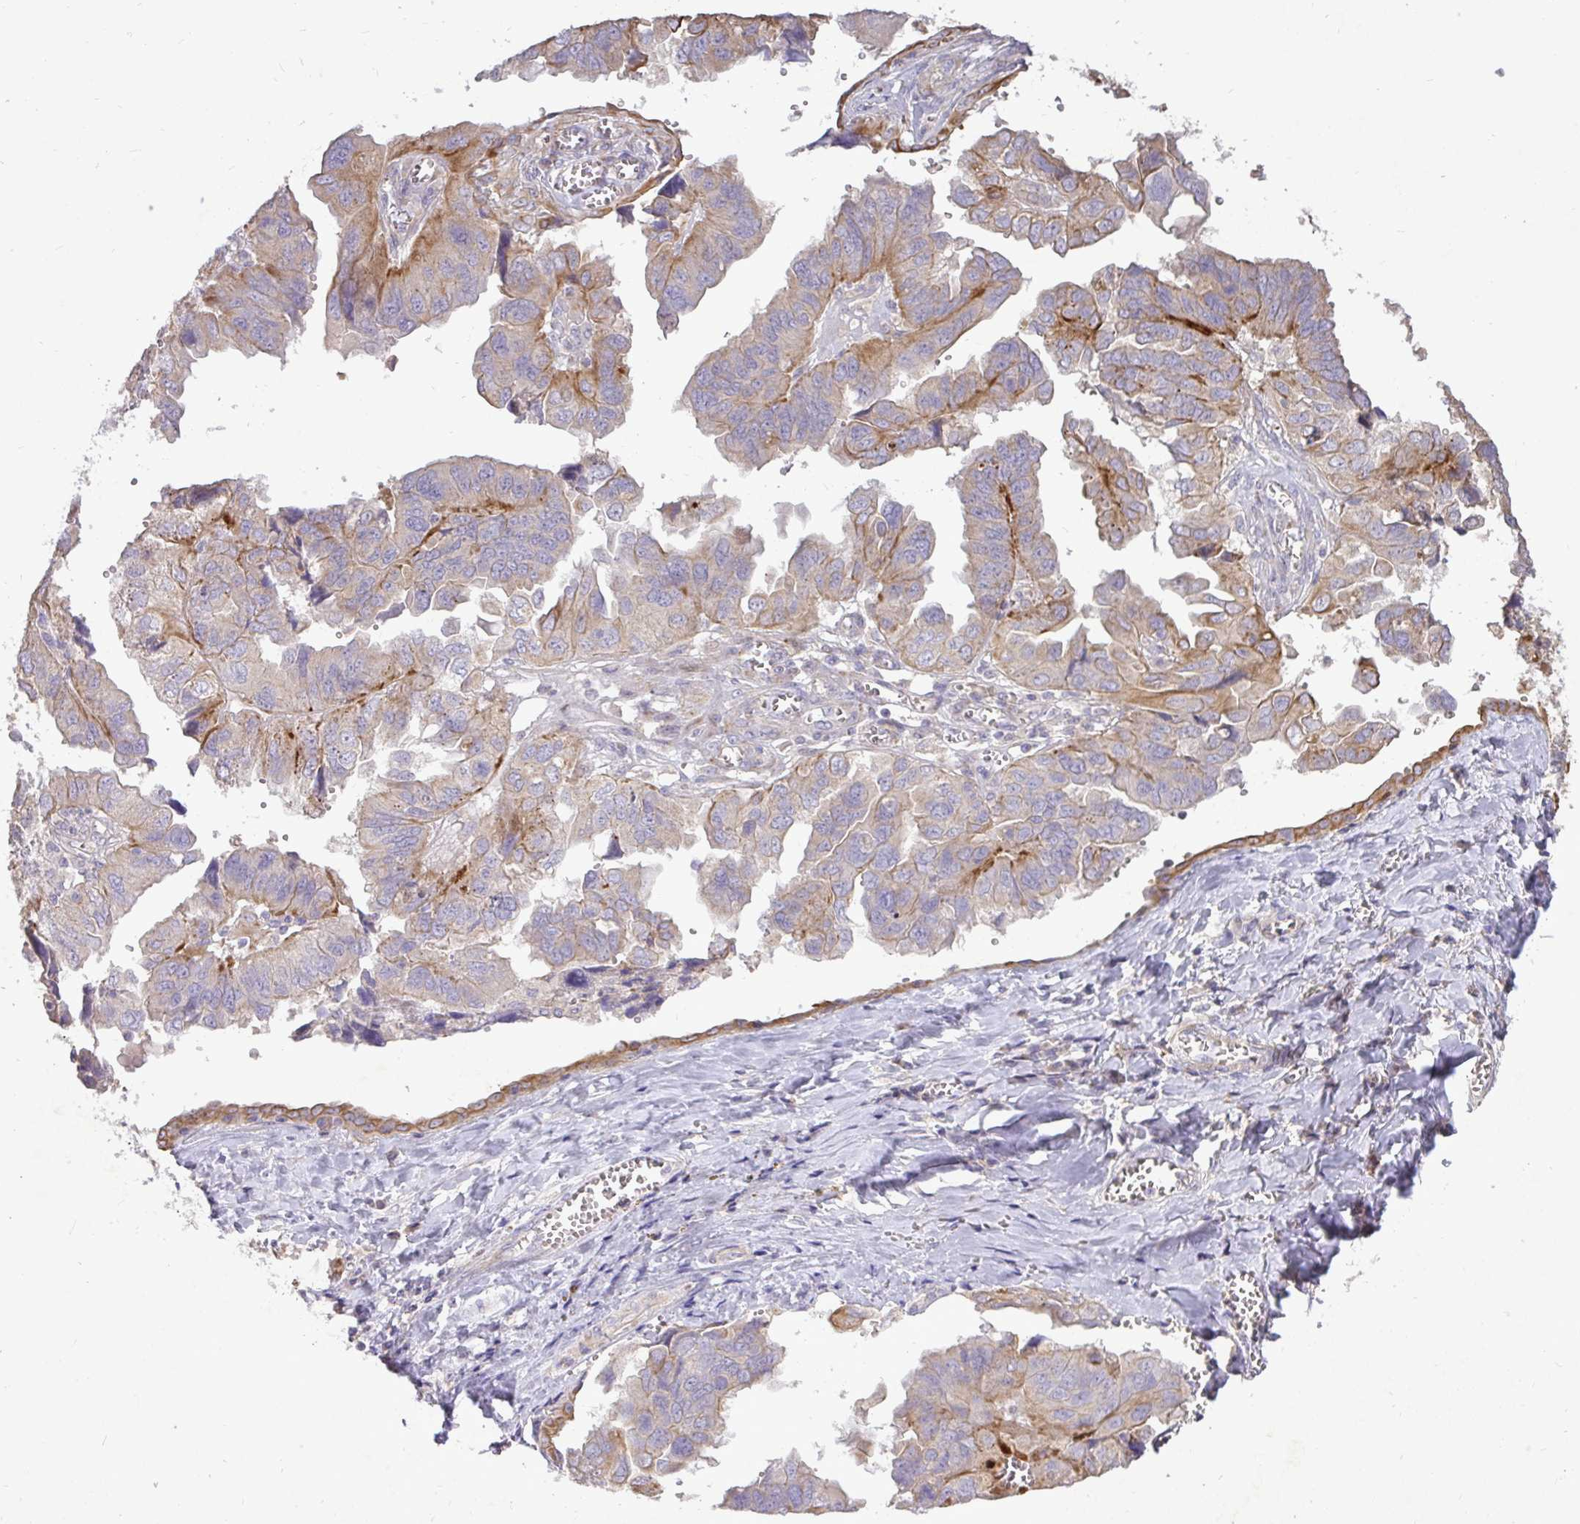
{"staining": {"intensity": "moderate", "quantity": "<25%", "location": "cytoplasmic/membranous"}, "tissue": "ovarian cancer", "cell_type": "Tumor cells", "image_type": "cancer", "snomed": [{"axis": "morphology", "description": "Cystadenocarcinoma, serous, NOS"}, {"axis": "topography", "description": "Ovary"}], "caption": "The photomicrograph reveals immunohistochemical staining of ovarian cancer. There is moderate cytoplasmic/membranous staining is present in approximately <25% of tumor cells.", "gene": "STRIP1", "patient": {"sex": "female", "age": 79}}